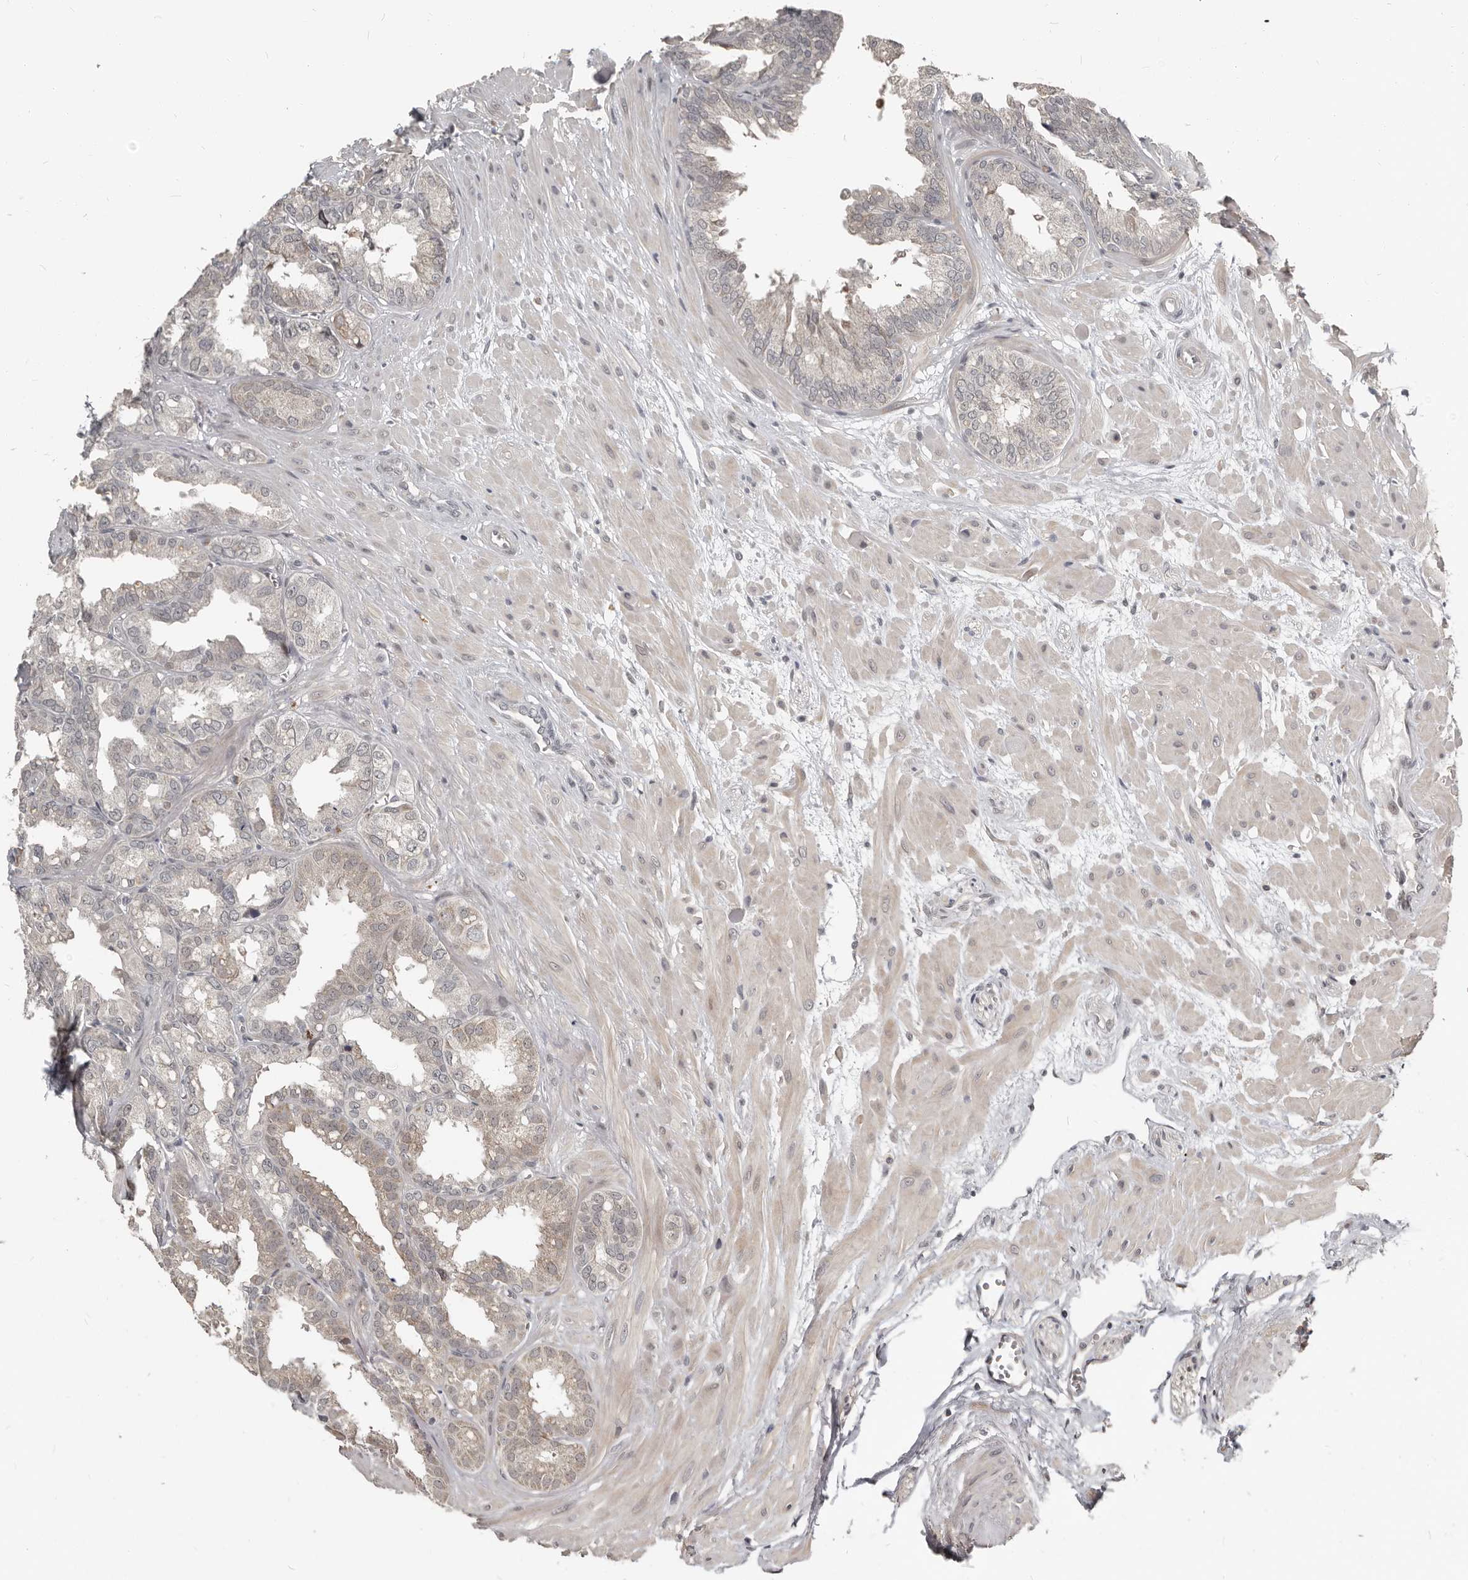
{"staining": {"intensity": "weak", "quantity": "<25%", "location": "cytoplasmic/membranous"}, "tissue": "seminal vesicle", "cell_type": "Glandular cells", "image_type": "normal", "snomed": [{"axis": "morphology", "description": "Normal tissue, NOS"}, {"axis": "topography", "description": "Prostate"}, {"axis": "topography", "description": "Seminal veicle"}], "caption": "Glandular cells are negative for brown protein staining in benign seminal vesicle. The staining is performed using DAB (3,3'-diaminobenzidine) brown chromogen with nuclei counter-stained in using hematoxylin.", "gene": "APOL6", "patient": {"sex": "male", "age": 51}}